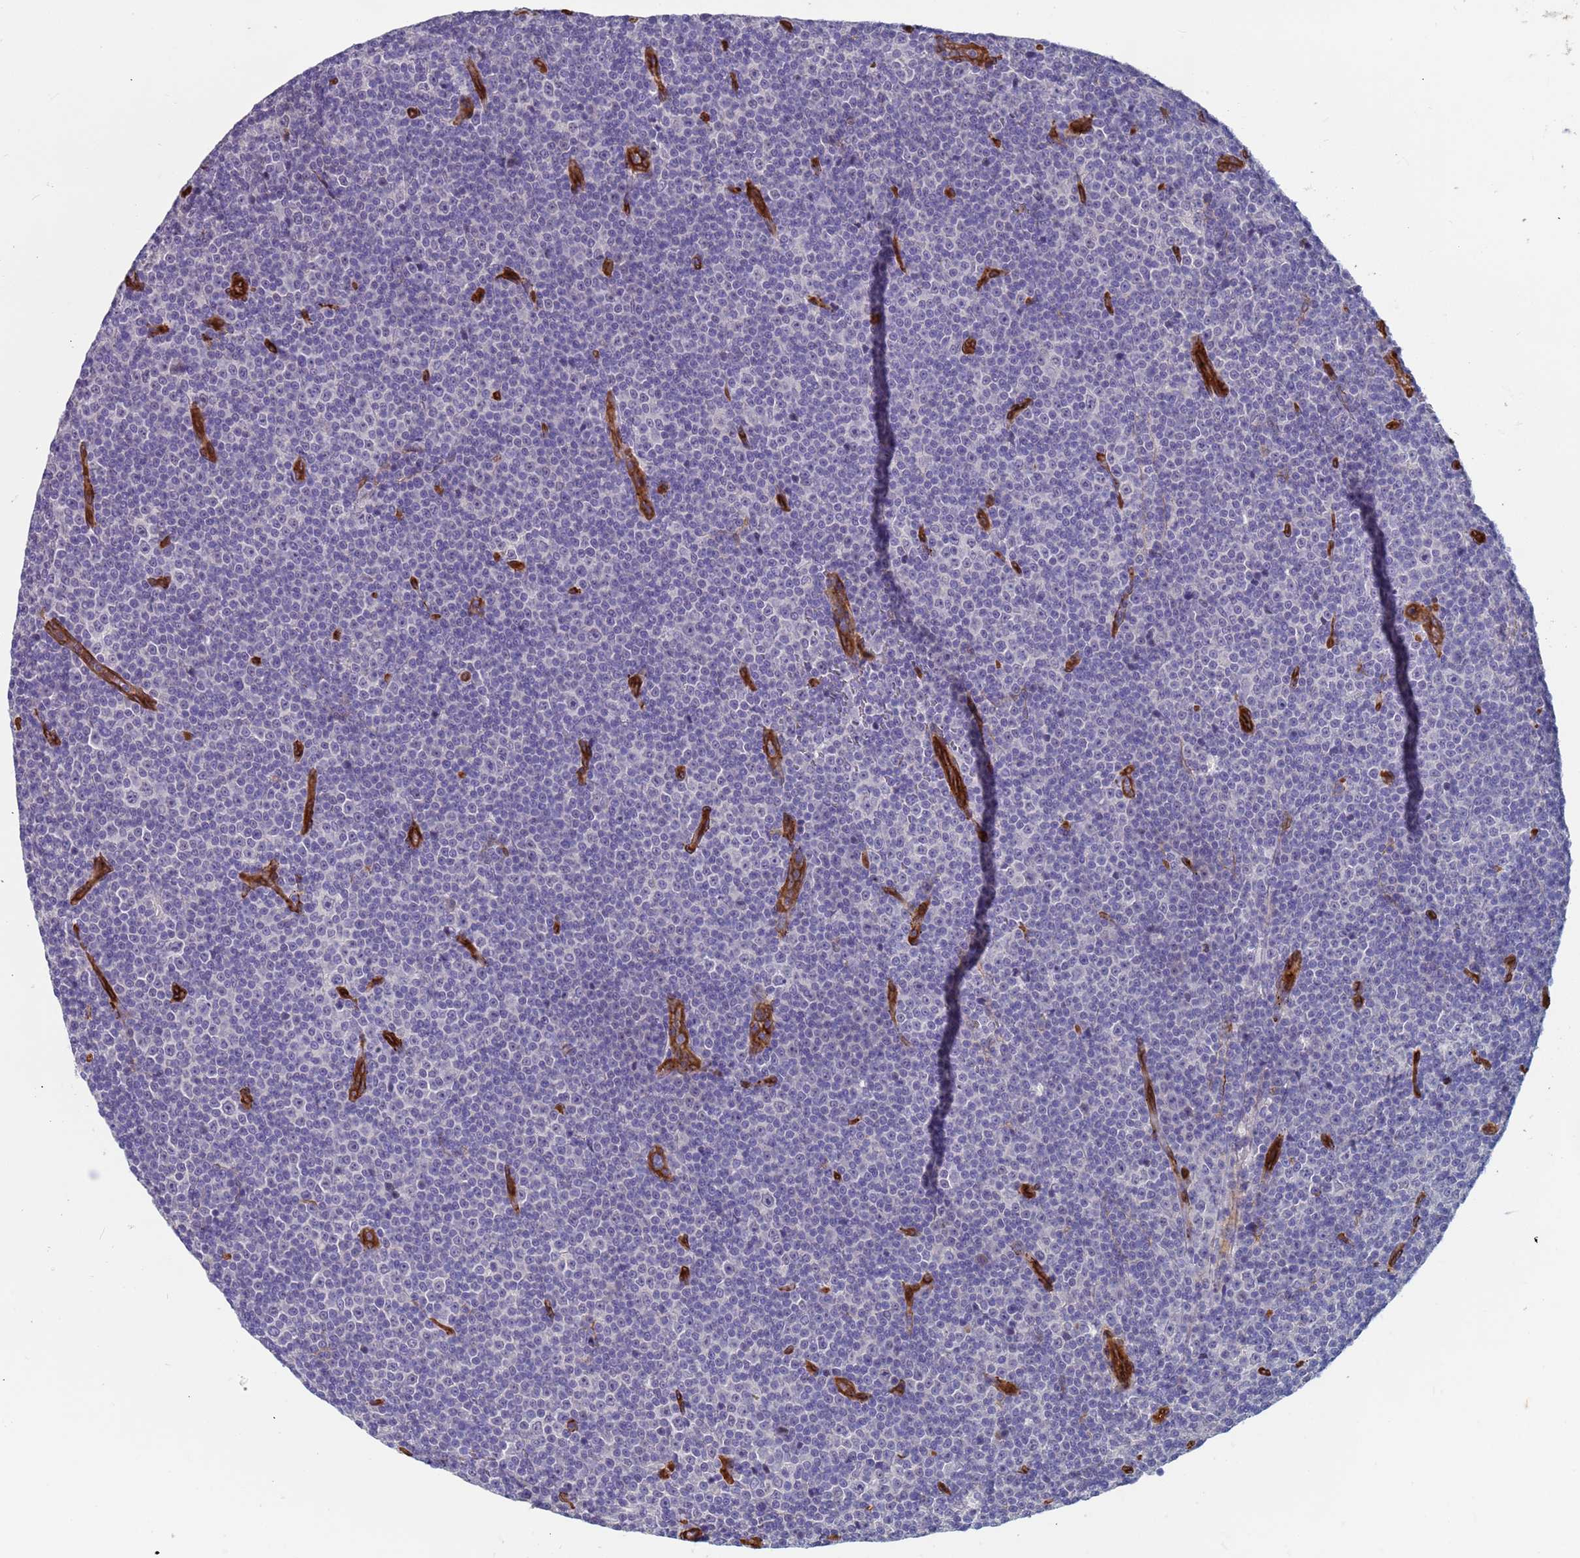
{"staining": {"intensity": "negative", "quantity": "none", "location": "none"}, "tissue": "lymphoma", "cell_type": "Tumor cells", "image_type": "cancer", "snomed": [{"axis": "morphology", "description": "Malignant lymphoma, non-Hodgkin's type, Low grade"}, {"axis": "topography", "description": "Lymph node"}], "caption": "Tumor cells are negative for protein expression in human lymphoma.", "gene": "EHD2", "patient": {"sex": "female", "age": 67}}